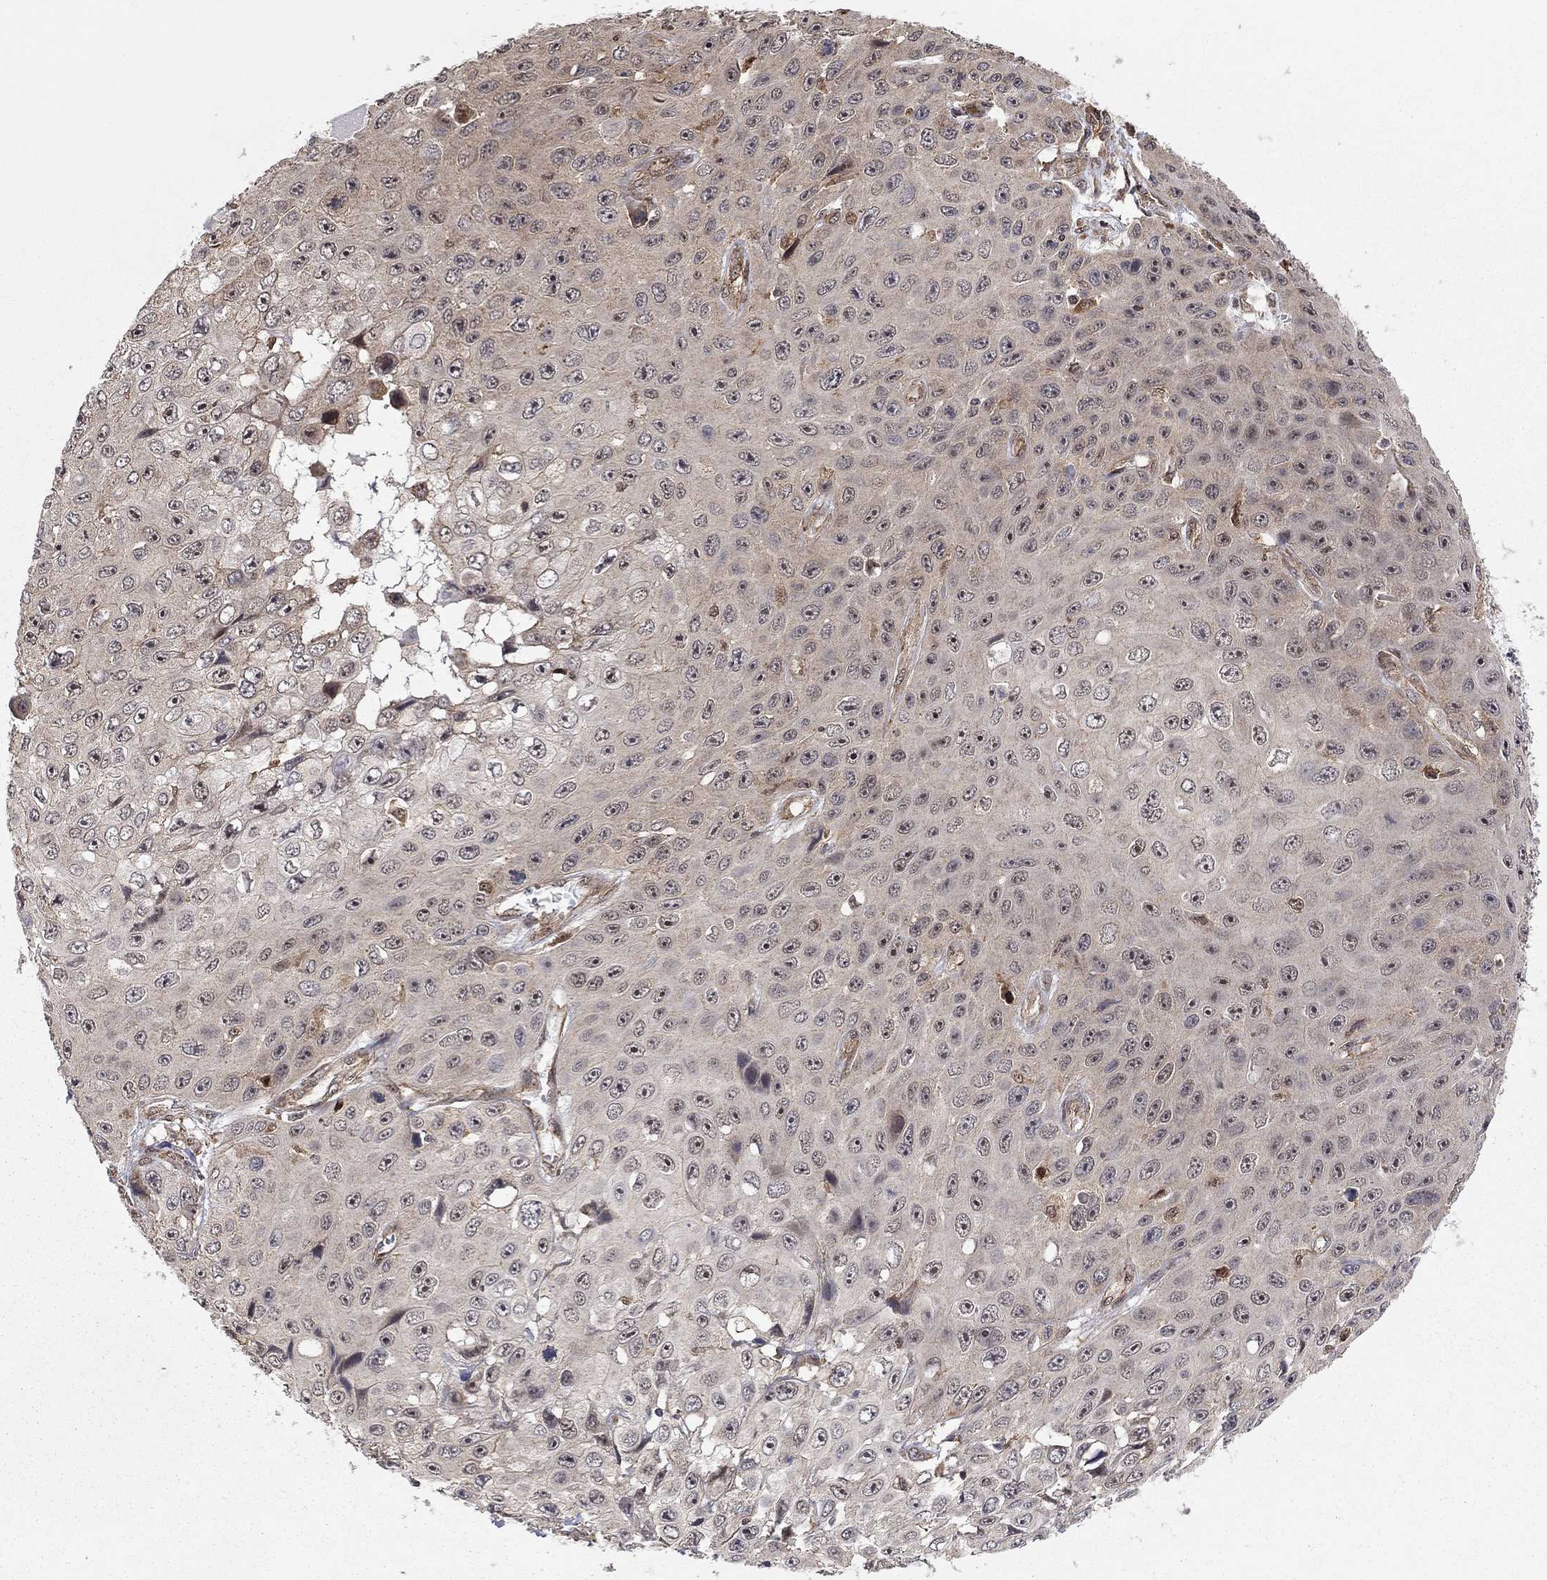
{"staining": {"intensity": "weak", "quantity": "25%-75%", "location": "cytoplasmic/membranous"}, "tissue": "skin cancer", "cell_type": "Tumor cells", "image_type": "cancer", "snomed": [{"axis": "morphology", "description": "Squamous cell carcinoma, NOS"}, {"axis": "topography", "description": "Skin"}], "caption": "Immunohistochemical staining of skin cancer (squamous cell carcinoma) reveals low levels of weak cytoplasmic/membranous protein staining in approximately 25%-75% of tumor cells.", "gene": "TDP1", "patient": {"sex": "male", "age": 82}}